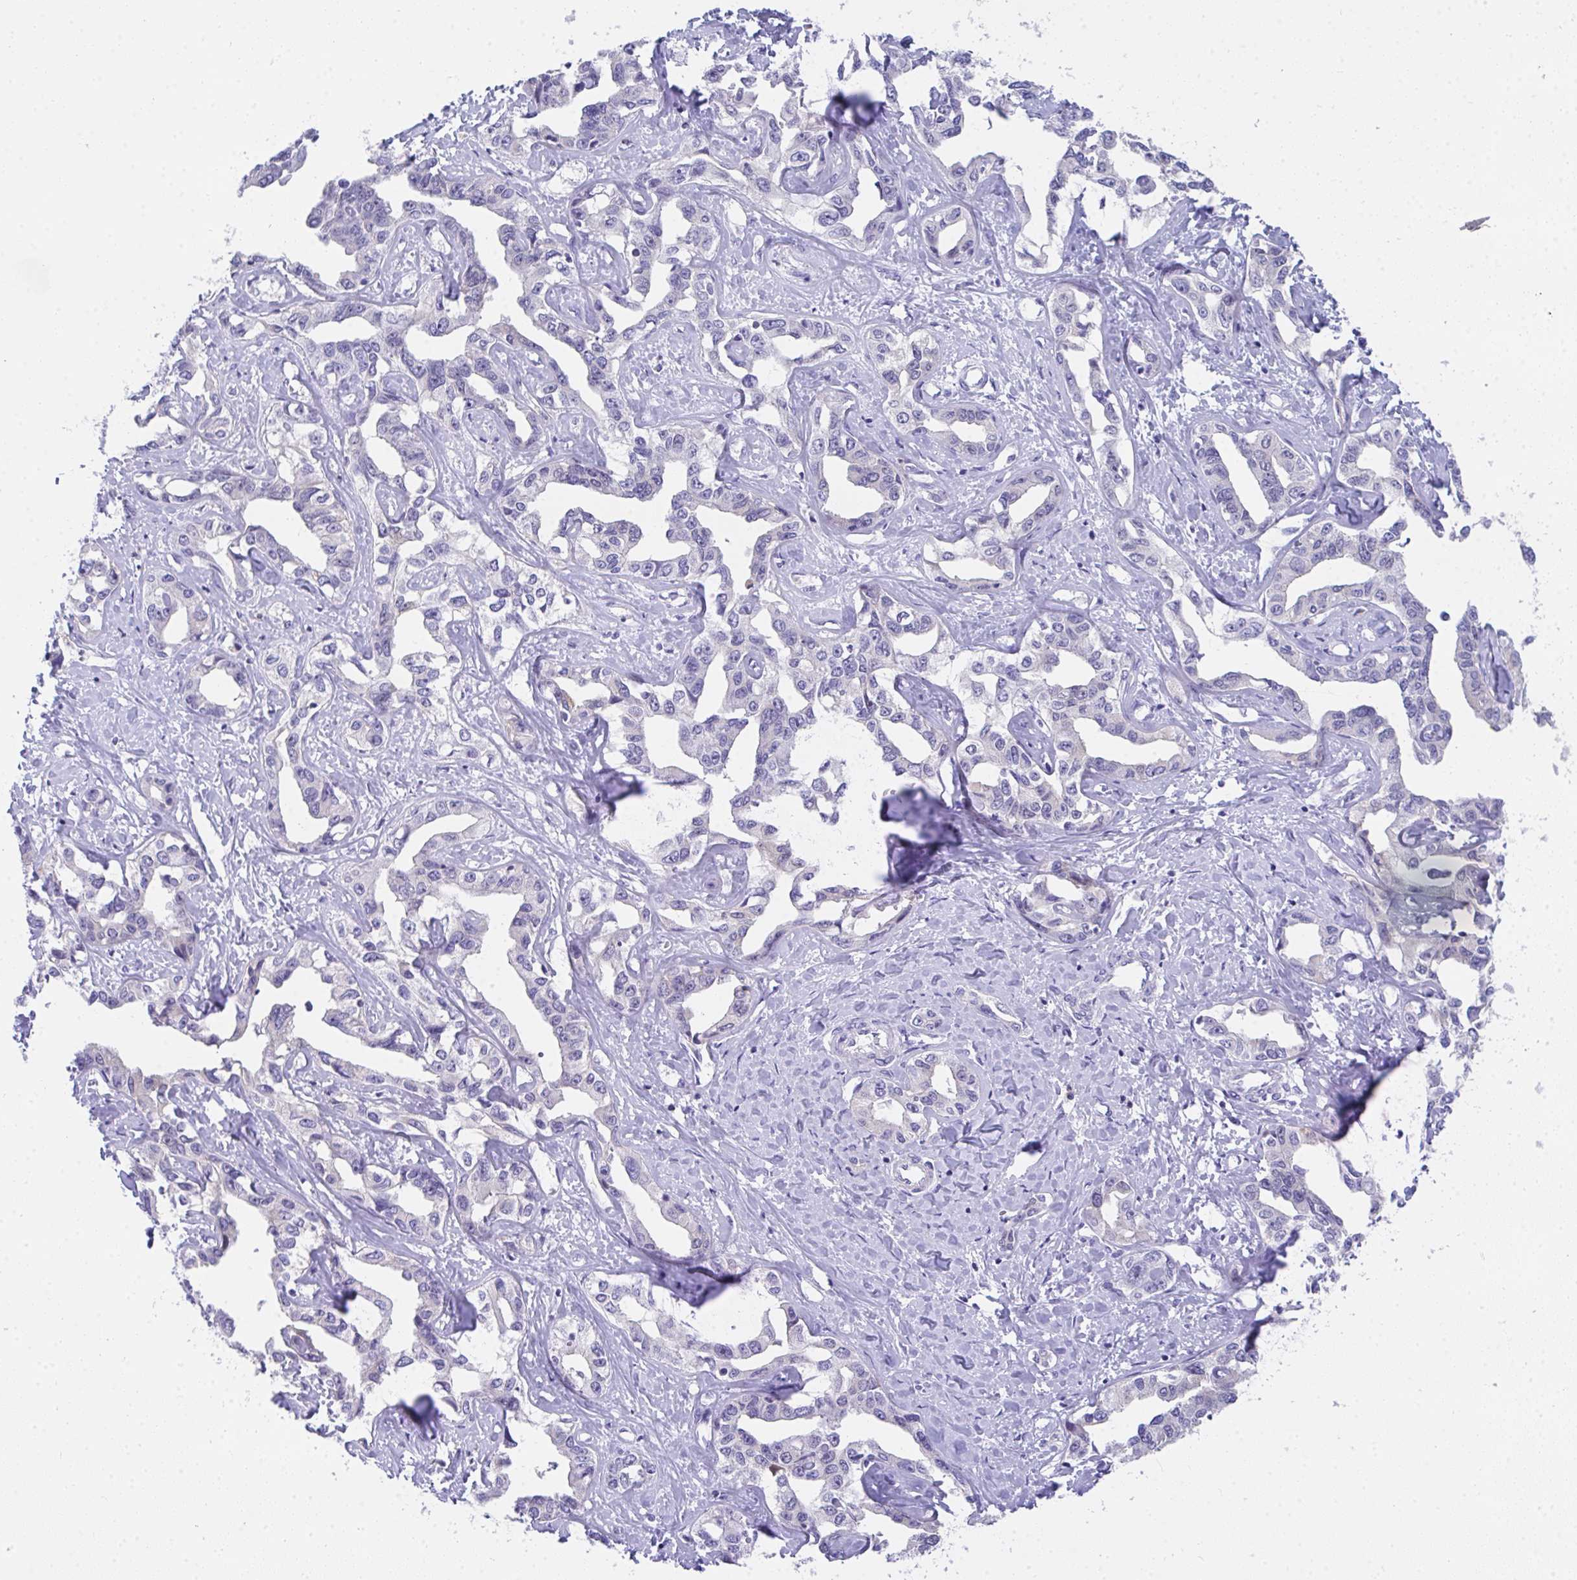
{"staining": {"intensity": "negative", "quantity": "none", "location": "none"}, "tissue": "liver cancer", "cell_type": "Tumor cells", "image_type": "cancer", "snomed": [{"axis": "morphology", "description": "Cholangiocarcinoma"}, {"axis": "topography", "description": "Liver"}], "caption": "This histopathology image is of liver cancer stained with IHC to label a protein in brown with the nuclei are counter-stained blue. There is no staining in tumor cells. (DAB immunohistochemistry (IHC) with hematoxylin counter stain).", "gene": "COA5", "patient": {"sex": "male", "age": 59}}